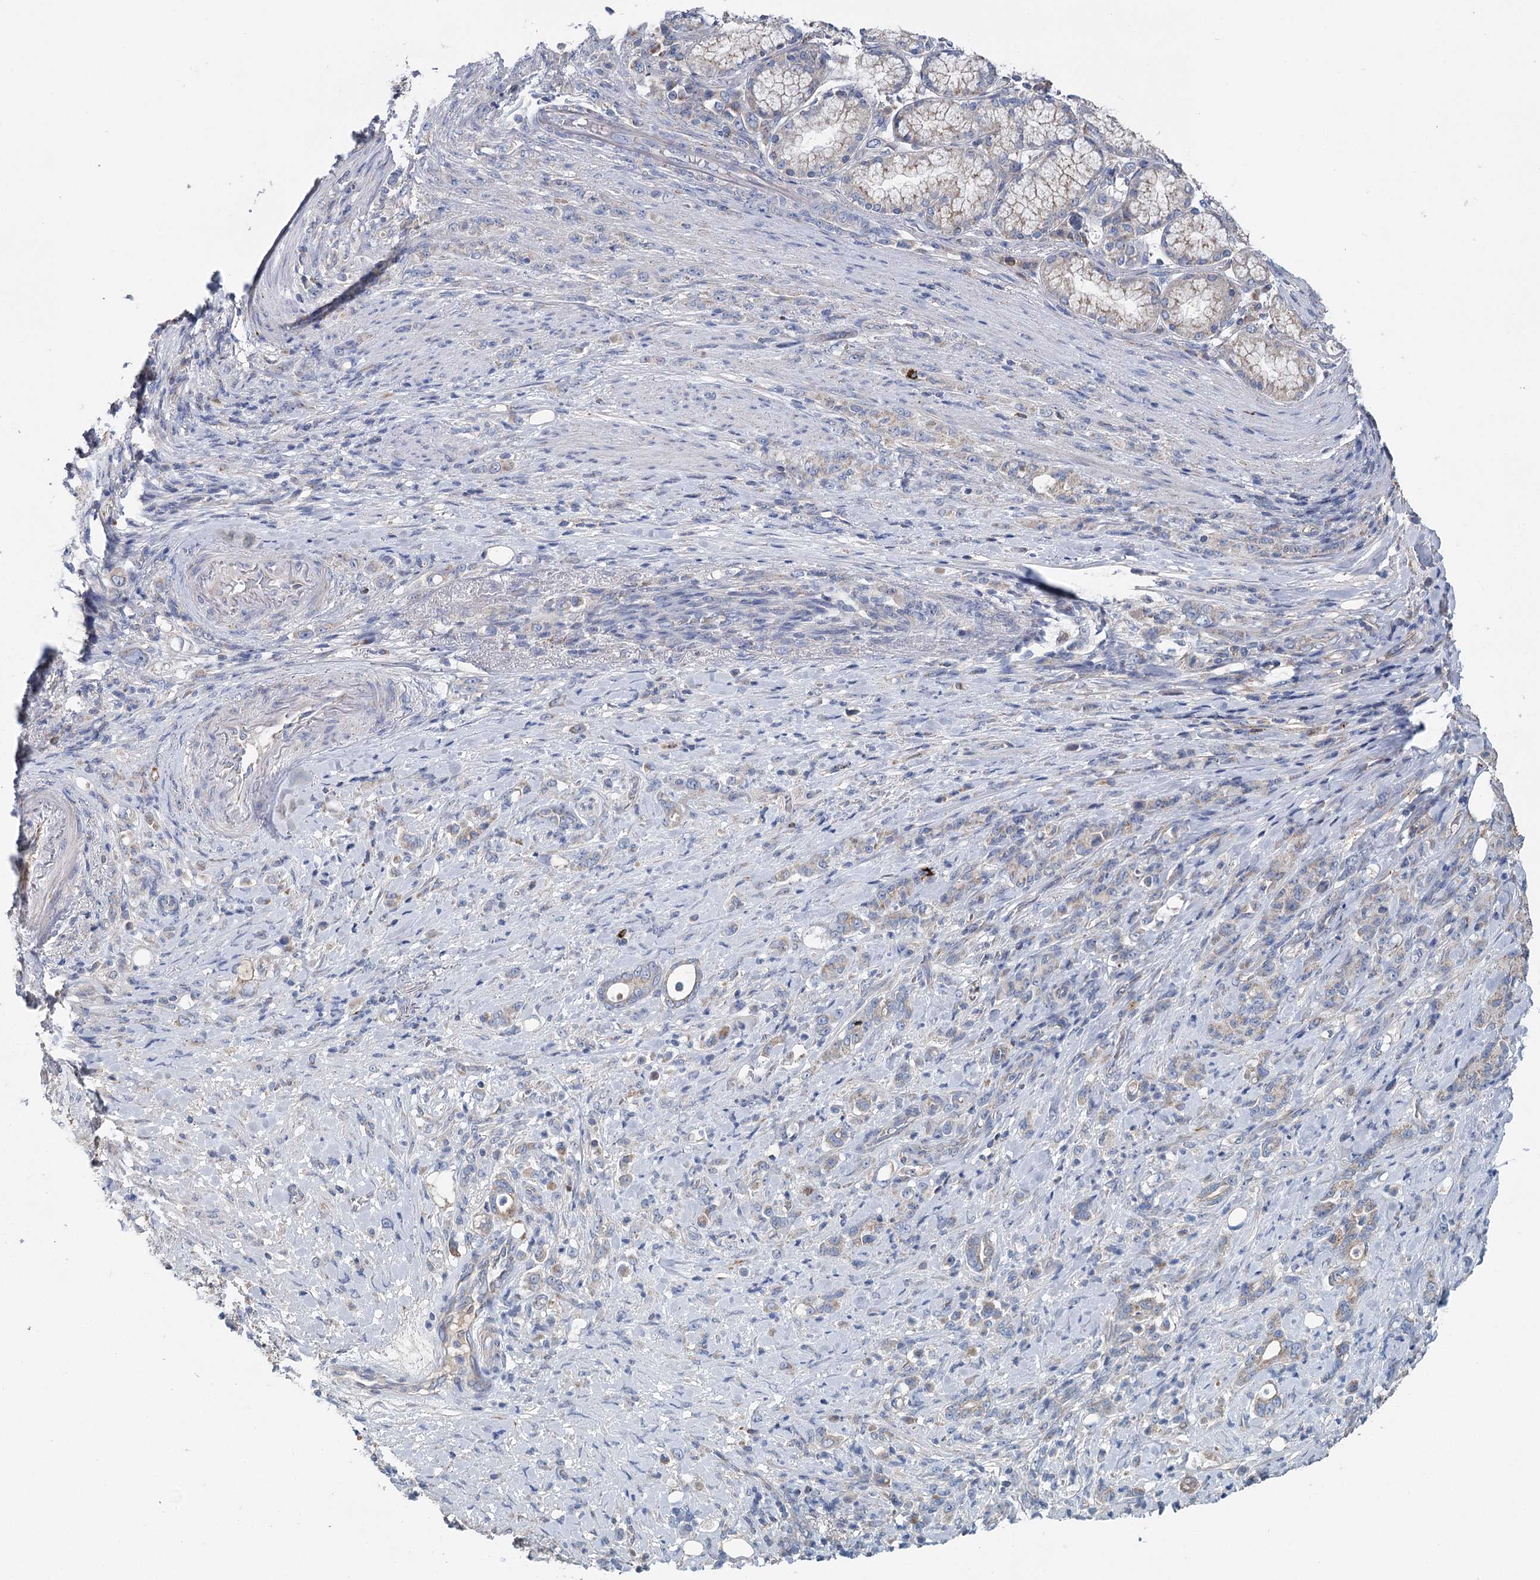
{"staining": {"intensity": "weak", "quantity": "<25%", "location": "cytoplasmic/membranous"}, "tissue": "stomach cancer", "cell_type": "Tumor cells", "image_type": "cancer", "snomed": [{"axis": "morphology", "description": "Adenocarcinoma, NOS"}, {"axis": "topography", "description": "Stomach"}], "caption": "An immunohistochemistry (IHC) micrograph of stomach adenocarcinoma is shown. There is no staining in tumor cells of stomach adenocarcinoma. (Immunohistochemistry (ihc), brightfield microscopy, high magnification).", "gene": "ANKRD16", "patient": {"sex": "female", "age": 79}}